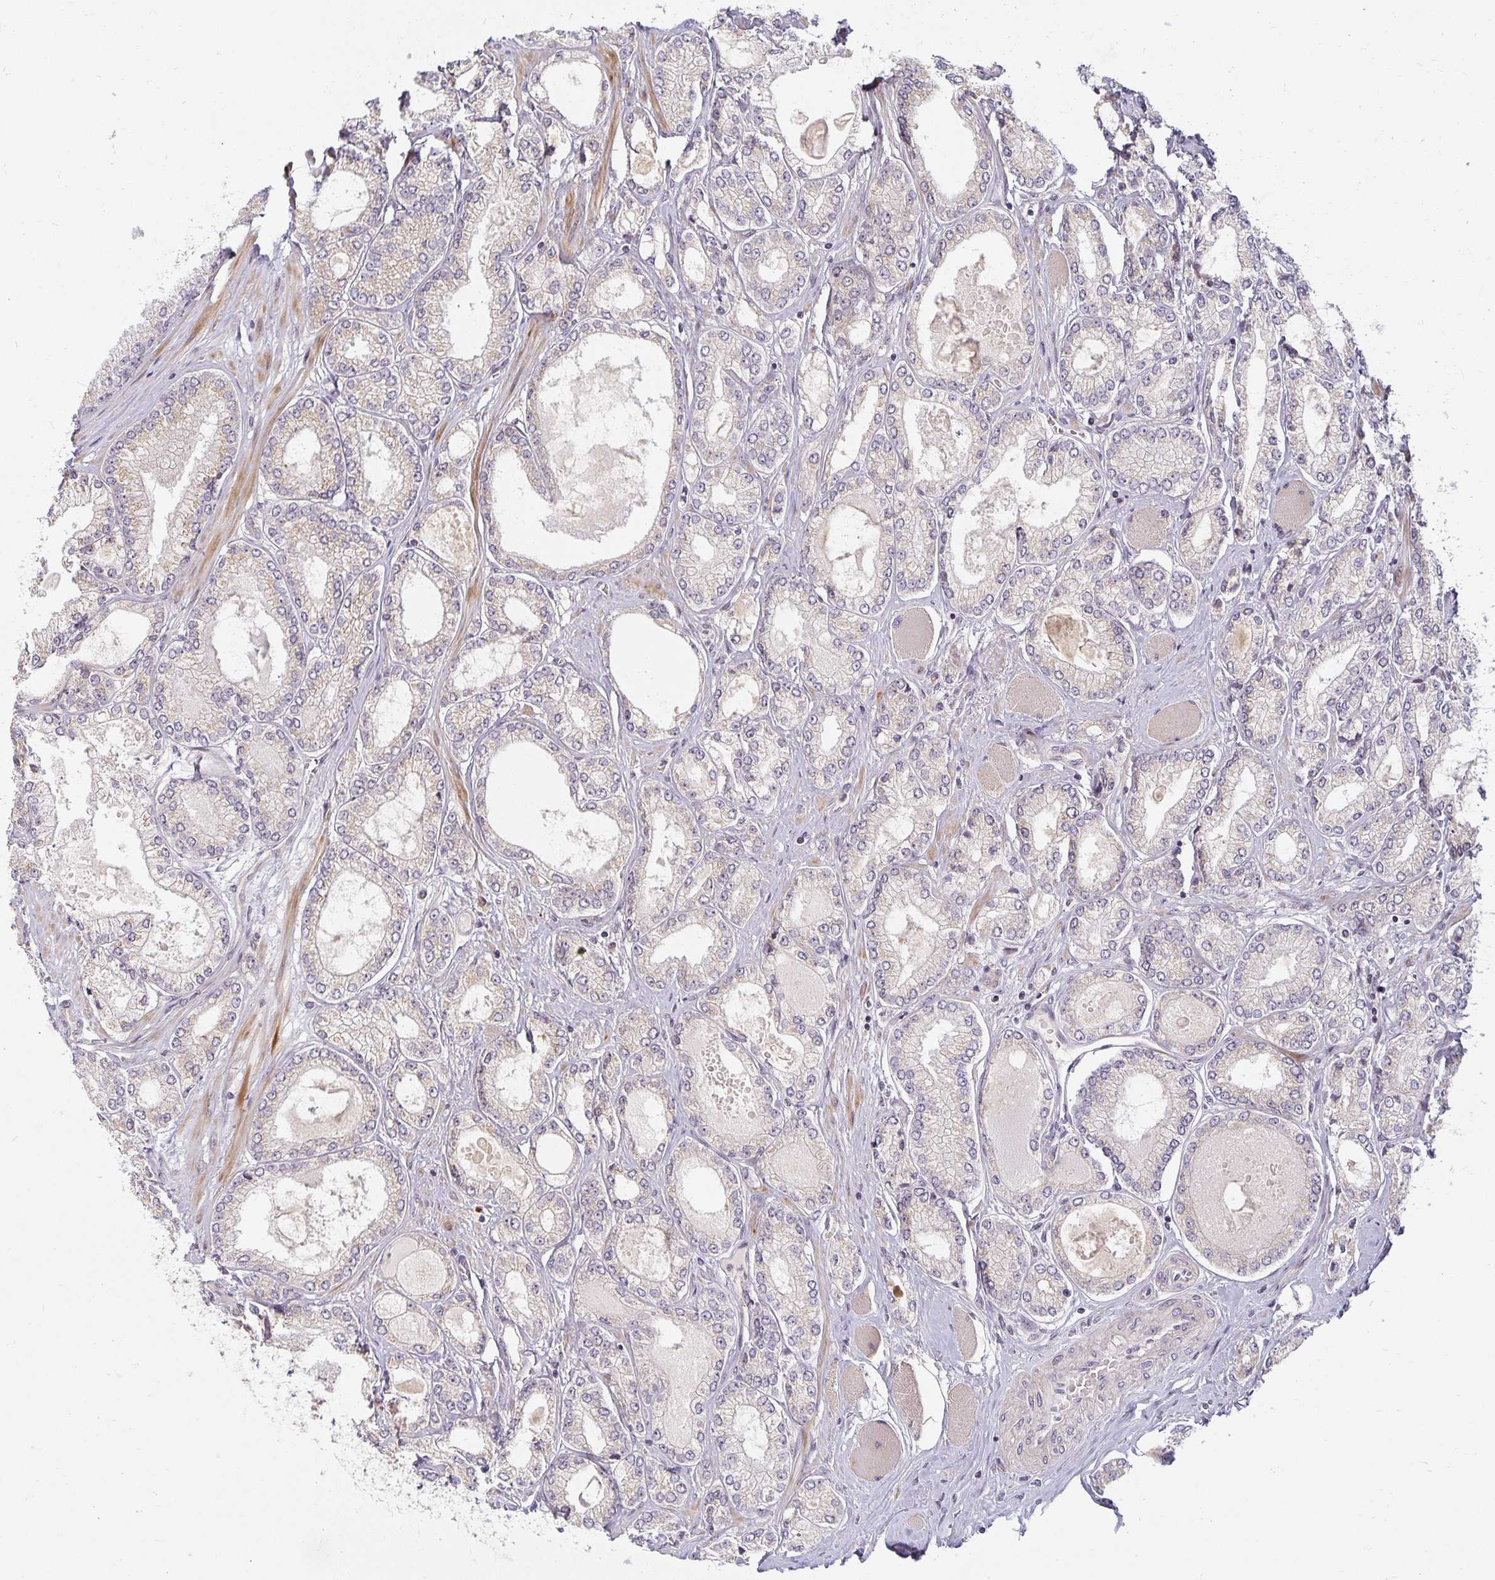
{"staining": {"intensity": "negative", "quantity": "none", "location": "none"}, "tissue": "prostate cancer", "cell_type": "Tumor cells", "image_type": "cancer", "snomed": [{"axis": "morphology", "description": "Adenocarcinoma, High grade"}, {"axis": "topography", "description": "Prostate"}], "caption": "This is an immunohistochemistry micrograph of adenocarcinoma (high-grade) (prostate). There is no expression in tumor cells.", "gene": "EHF", "patient": {"sex": "male", "age": 68}}